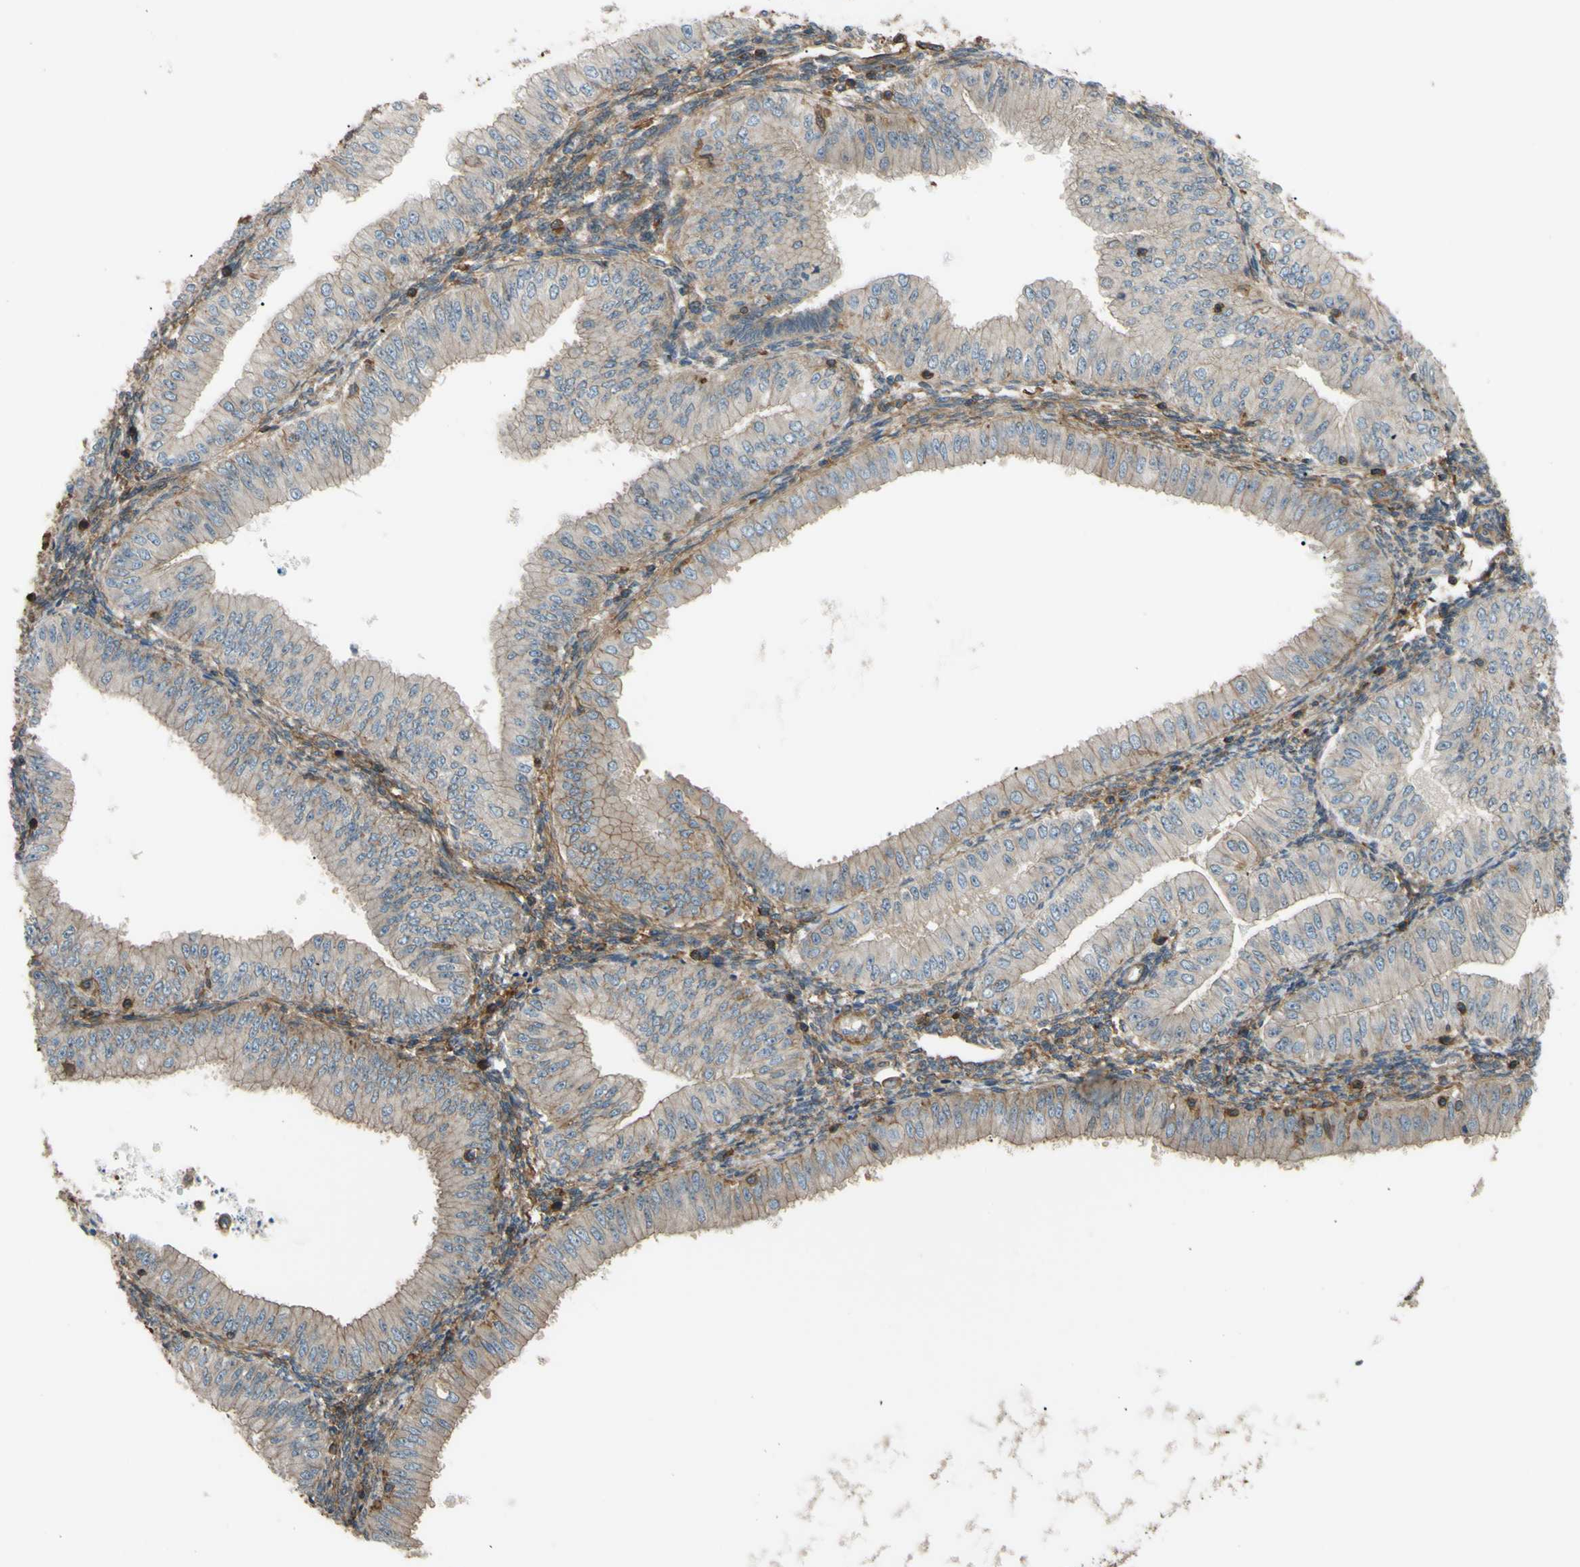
{"staining": {"intensity": "moderate", "quantity": "<25%", "location": "cytoplasmic/membranous"}, "tissue": "endometrial cancer", "cell_type": "Tumor cells", "image_type": "cancer", "snomed": [{"axis": "morphology", "description": "Normal tissue, NOS"}, {"axis": "morphology", "description": "Adenocarcinoma, NOS"}, {"axis": "topography", "description": "Endometrium"}], "caption": "Human endometrial adenocarcinoma stained with a protein marker exhibits moderate staining in tumor cells.", "gene": "ADD3", "patient": {"sex": "female", "age": 53}}